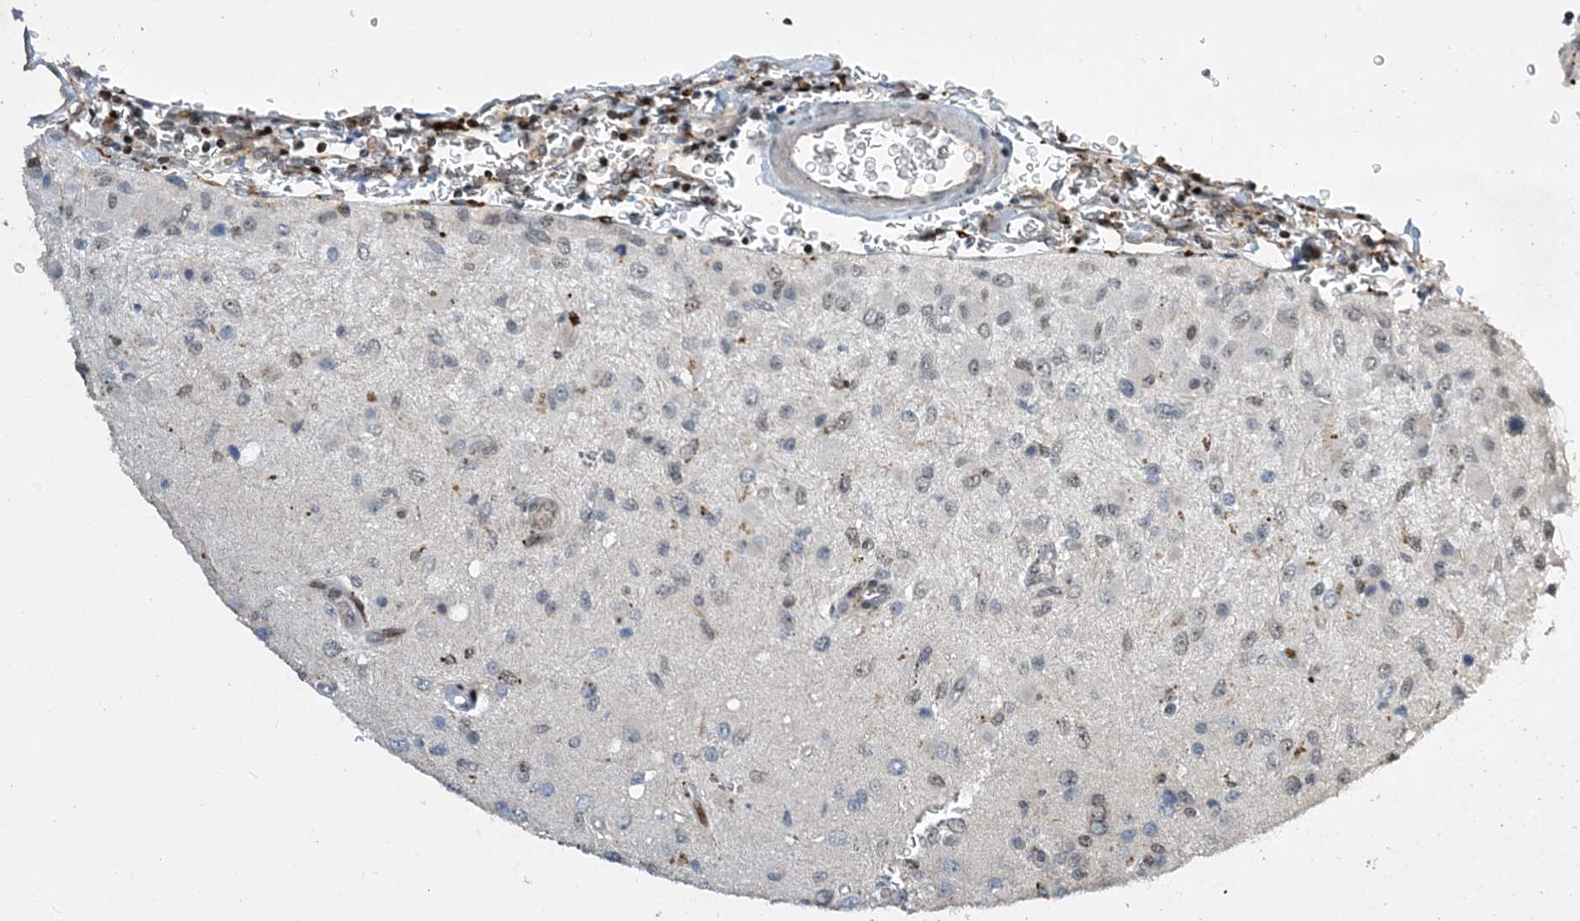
{"staining": {"intensity": "weak", "quantity": "<25%", "location": "nuclear"}, "tissue": "glioma", "cell_type": "Tumor cells", "image_type": "cancer", "snomed": [{"axis": "morphology", "description": "Normal tissue, NOS"}, {"axis": "morphology", "description": "Glioma, malignant, High grade"}, {"axis": "topography", "description": "Cerebral cortex"}], "caption": "Immunohistochemistry (IHC) histopathology image of neoplastic tissue: malignant glioma (high-grade) stained with DAB shows no significant protein expression in tumor cells. (DAB (3,3'-diaminobenzidine) immunohistochemistry with hematoxylin counter stain).", "gene": "SLC25A53", "patient": {"sex": "male", "age": 77}}